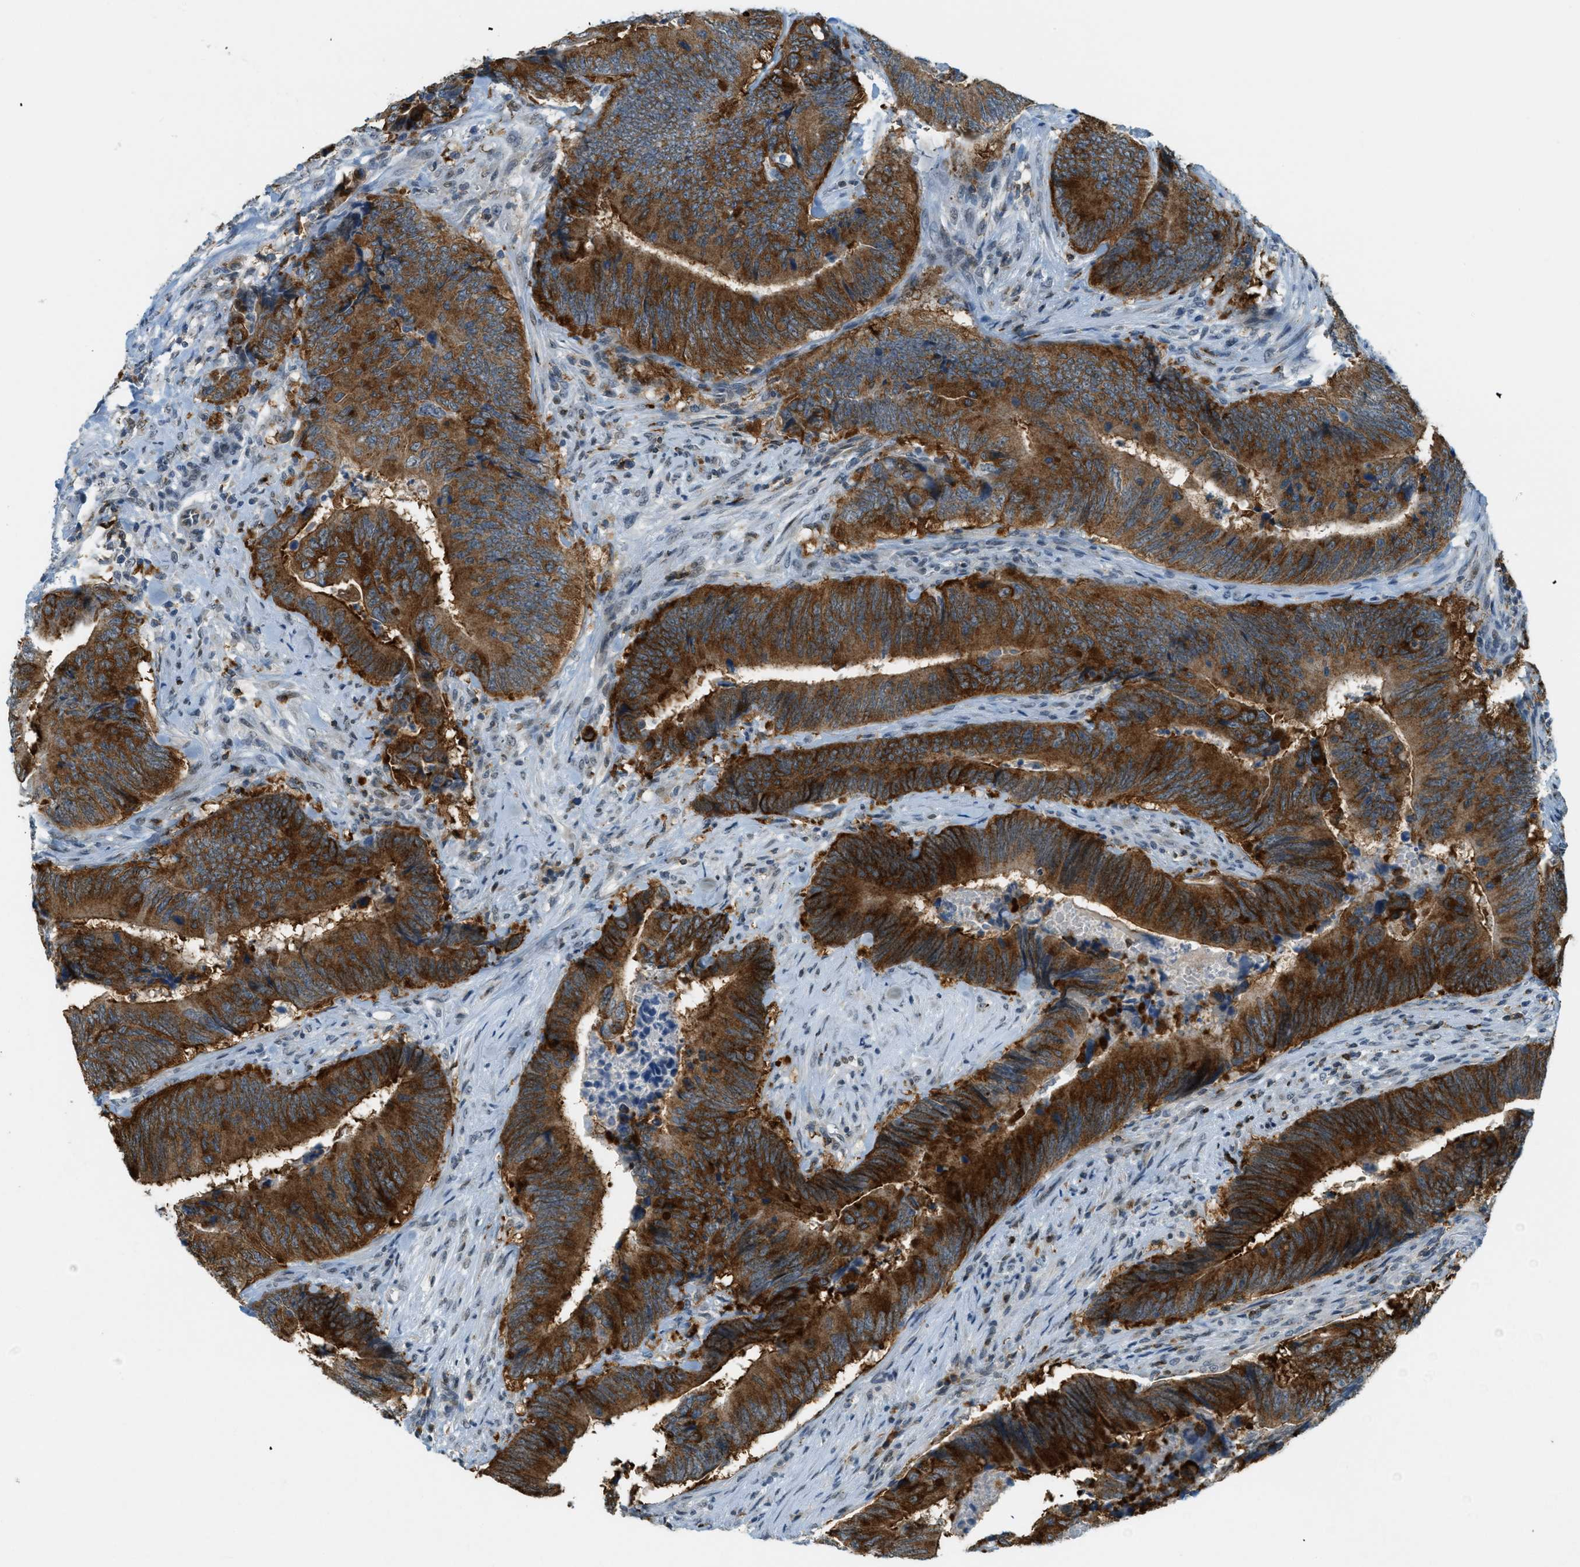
{"staining": {"intensity": "strong", "quantity": ">75%", "location": "cytoplasmic/membranous"}, "tissue": "colorectal cancer", "cell_type": "Tumor cells", "image_type": "cancer", "snomed": [{"axis": "morphology", "description": "Normal tissue, NOS"}, {"axis": "morphology", "description": "Adenocarcinoma, NOS"}, {"axis": "topography", "description": "Colon"}], "caption": "DAB (3,3'-diaminobenzidine) immunohistochemical staining of colorectal adenocarcinoma shows strong cytoplasmic/membranous protein expression in about >75% of tumor cells.", "gene": "FYN", "patient": {"sex": "male", "age": 56}}